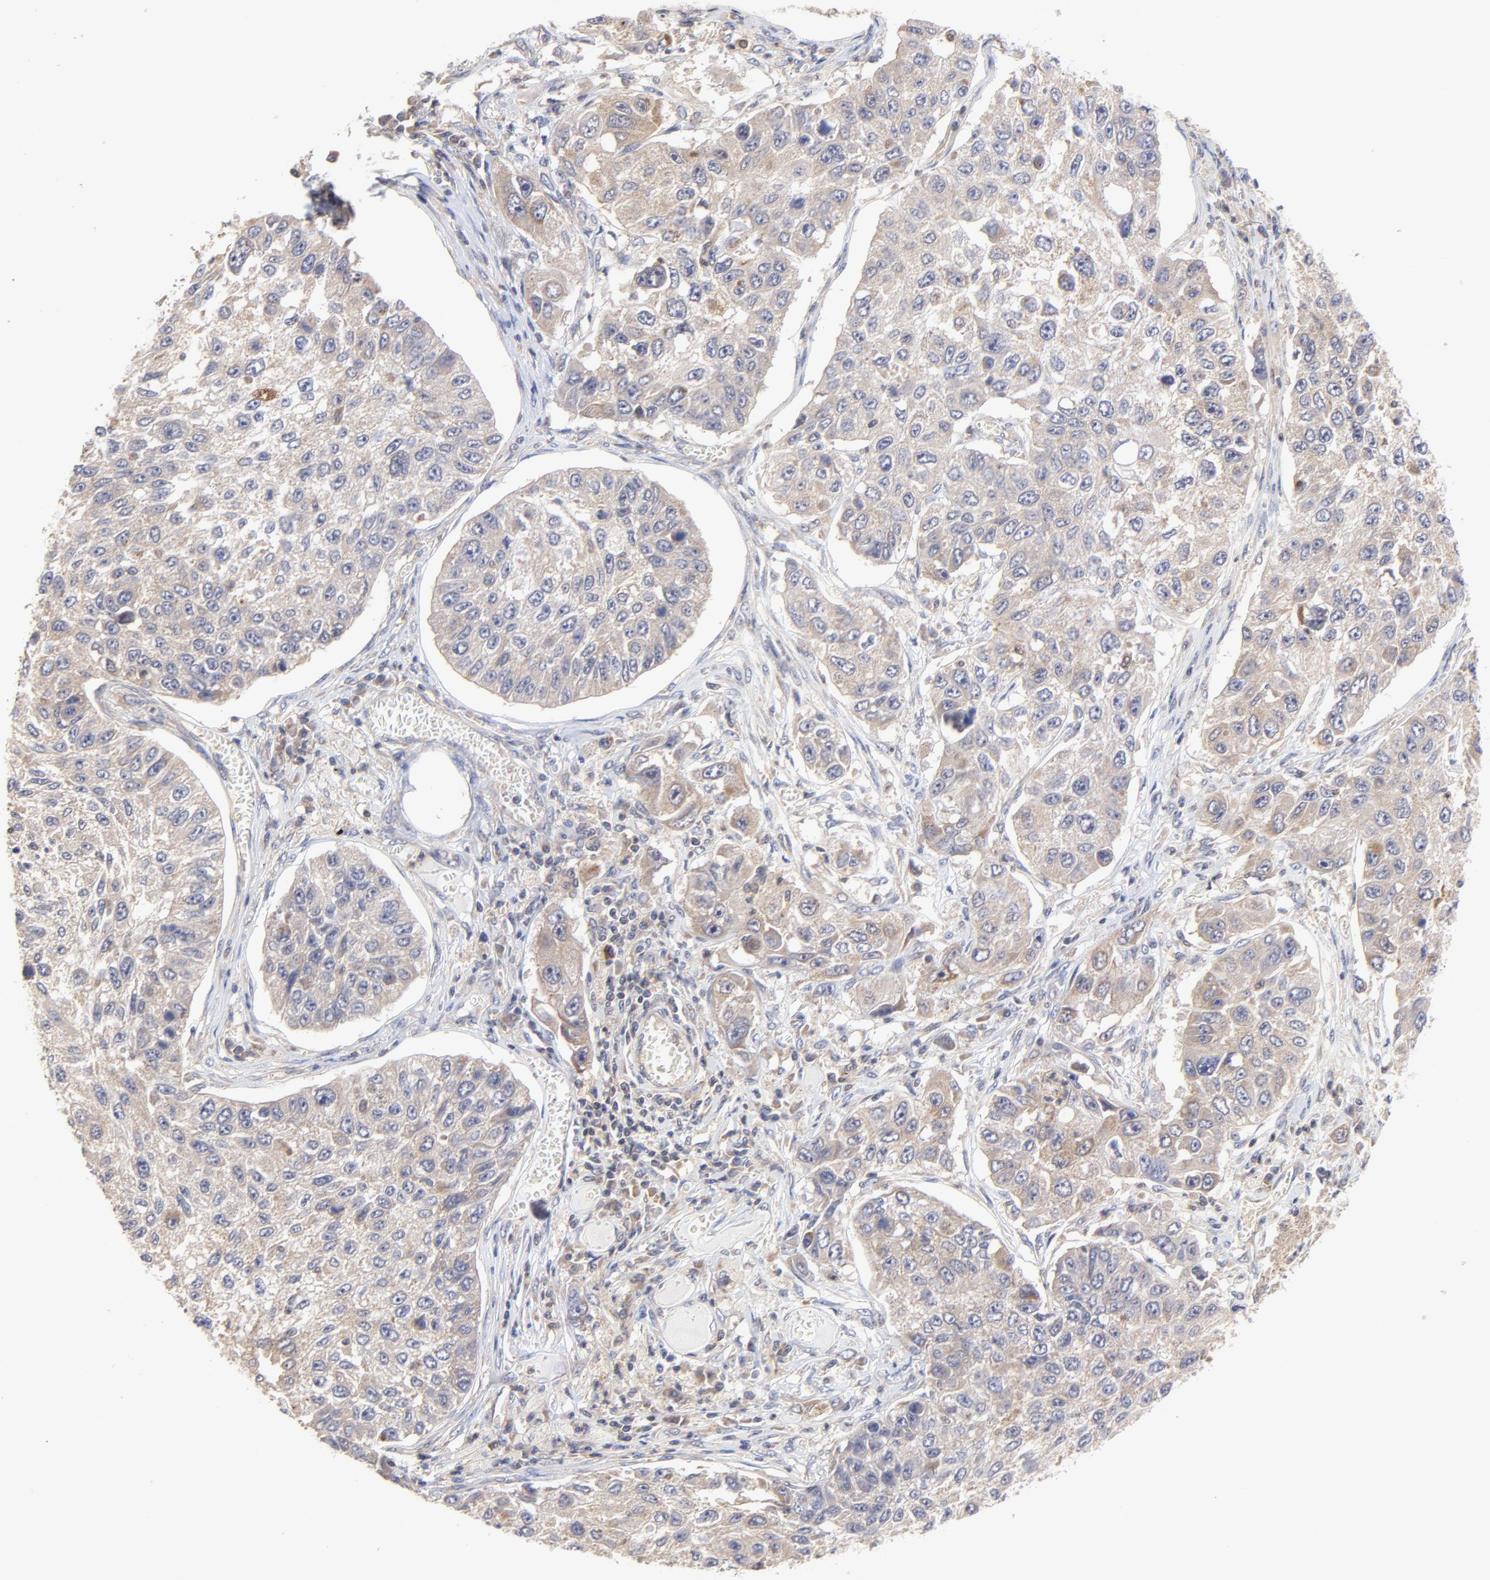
{"staining": {"intensity": "weak", "quantity": ">75%", "location": "cytoplasmic/membranous"}, "tissue": "lung cancer", "cell_type": "Tumor cells", "image_type": "cancer", "snomed": [{"axis": "morphology", "description": "Squamous cell carcinoma, NOS"}, {"axis": "topography", "description": "Lung"}], "caption": "This image shows lung squamous cell carcinoma stained with IHC to label a protein in brown. The cytoplasmic/membranous of tumor cells show weak positivity for the protein. Nuclei are counter-stained blue.", "gene": "PCMT1", "patient": {"sex": "male", "age": 71}}